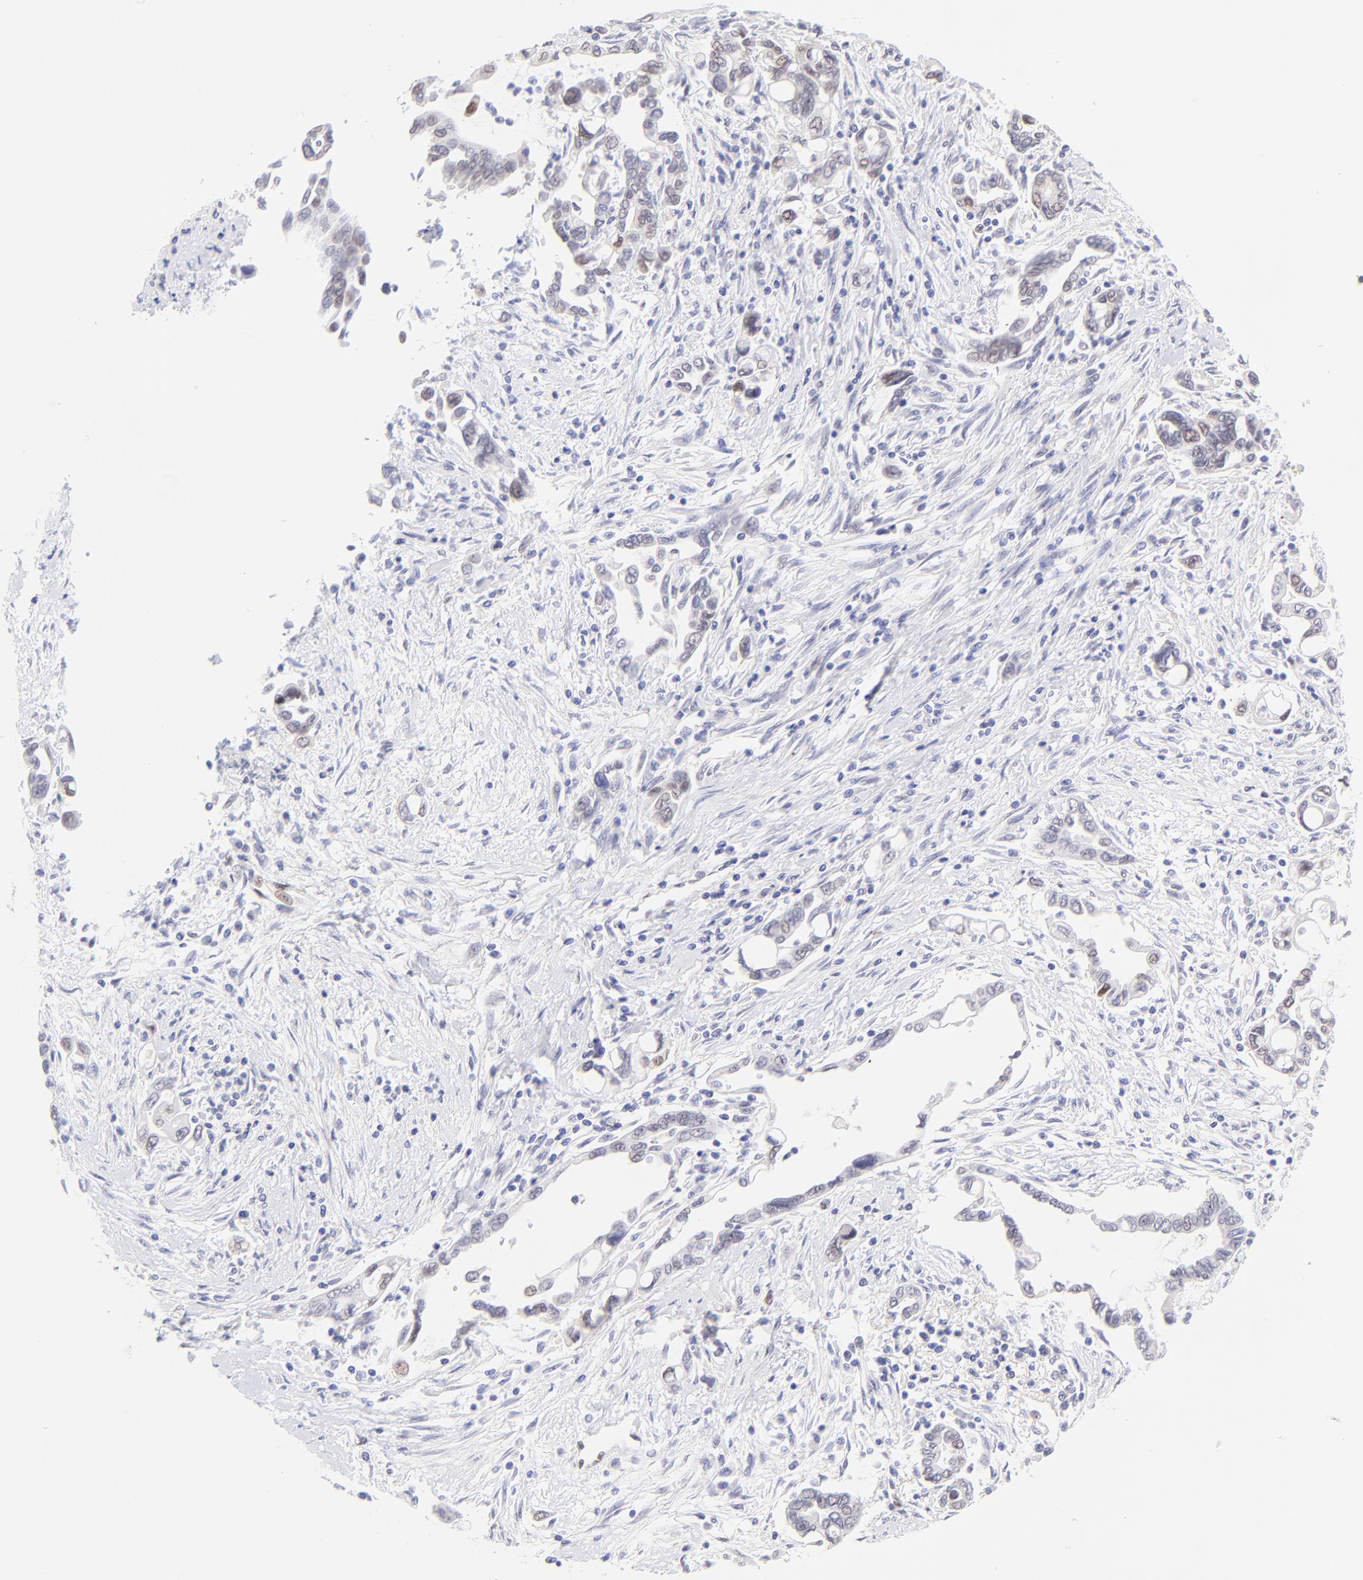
{"staining": {"intensity": "weak", "quantity": "<25%", "location": "nuclear"}, "tissue": "pancreatic cancer", "cell_type": "Tumor cells", "image_type": "cancer", "snomed": [{"axis": "morphology", "description": "Adenocarcinoma, NOS"}, {"axis": "topography", "description": "Pancreas"}], "caption": "Immunohistochemistry histopathology image of pancreatic cancer (adenocarcinoma) stained for a protein (brown), which shows no expression in tumor cells.", "gene": "KLF4", "patient": {"sex": "female", "age": 57}}